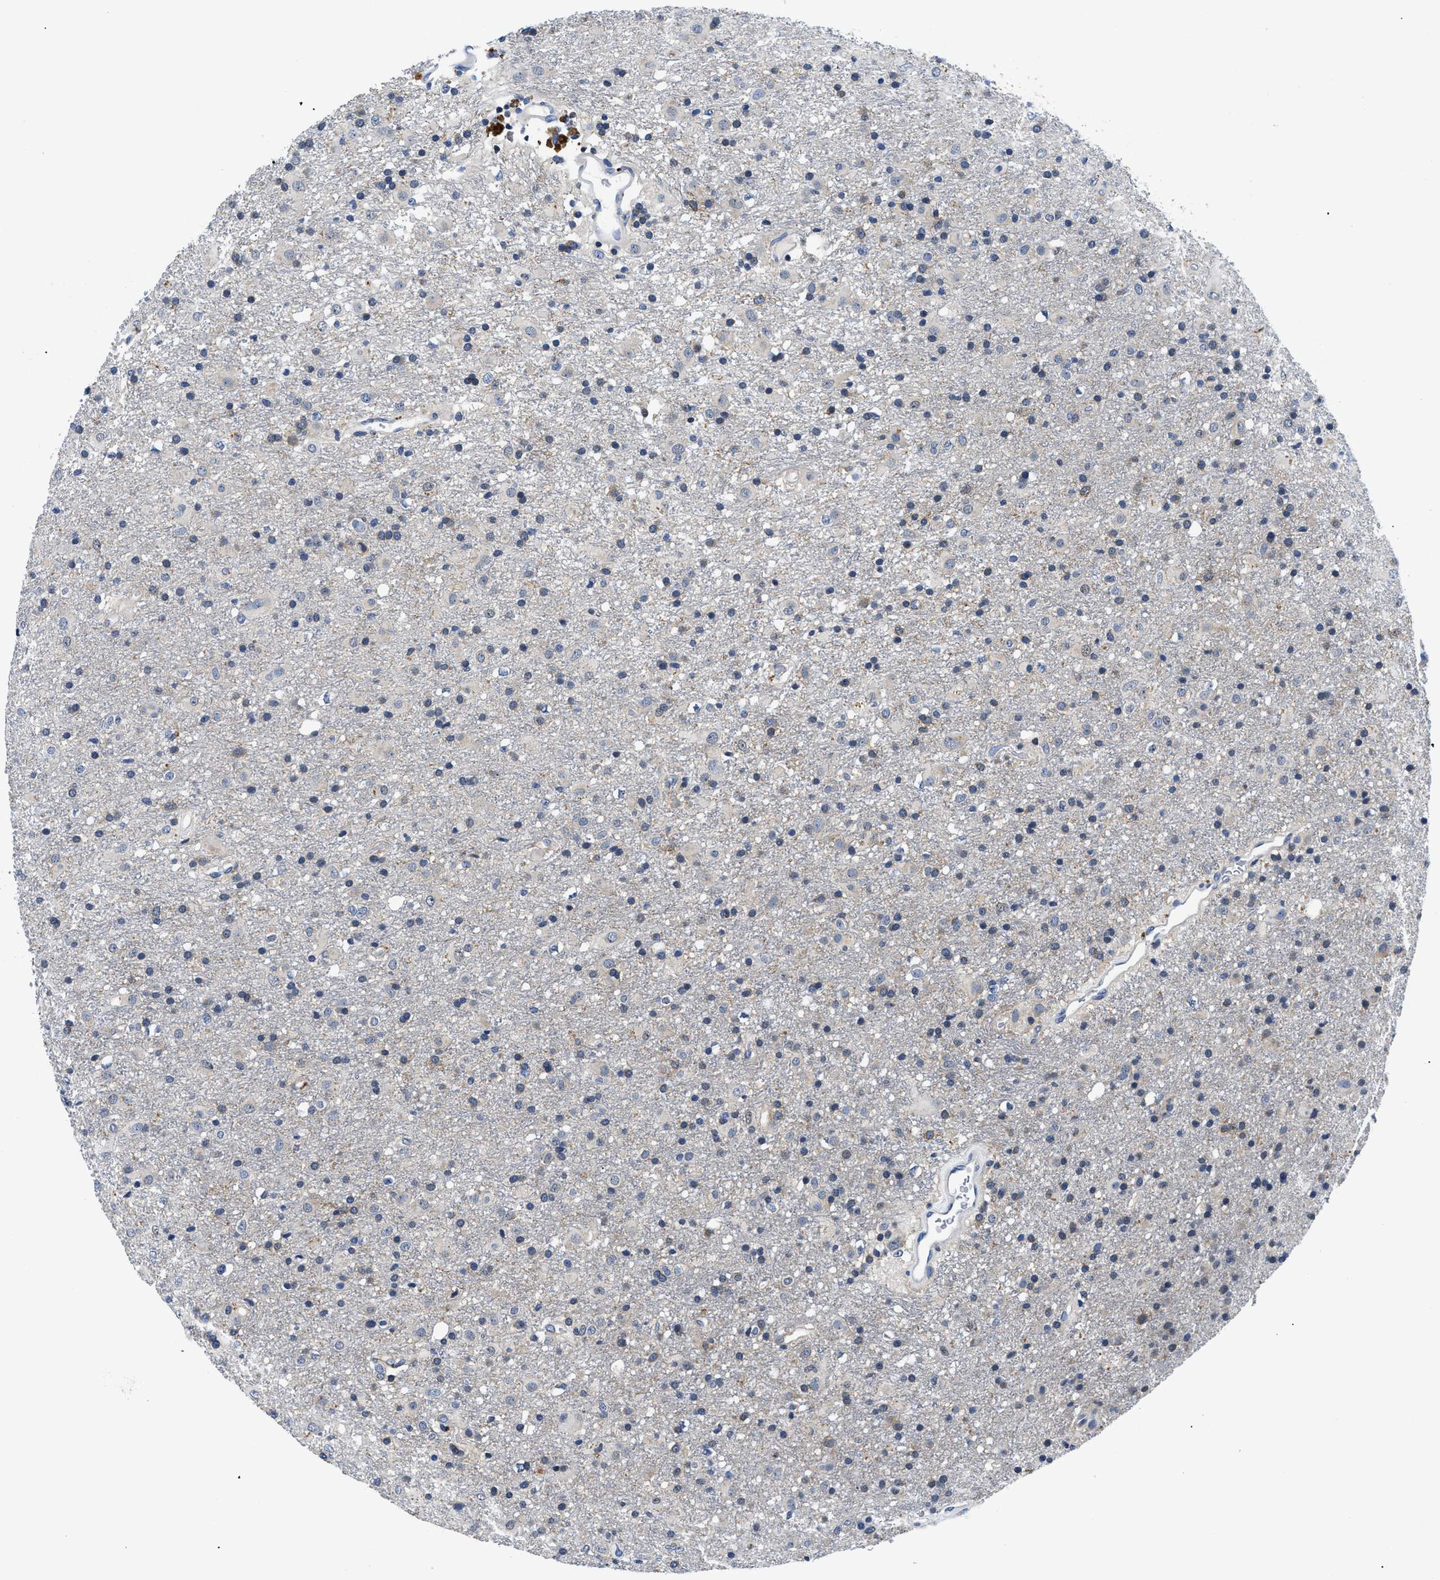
{"staining": {"intensity": "negative", "quantity": "none", "location": "none"}, "tissue": "glioma", "cell_type": "Tumor cells", "image_type": "cancer", "snomed": [{"axis": "morphology", "description": "Glioma, malignant, Low grade"}, {"axis": "topography", "description": "Brain"}], "caption": "Tumor cells are negative for protein expression in human glioma. (Stains: DAB IHC with hematoxylin counter stain, Microscopy: brightfield microscopy at high magnification).", "gene": "MEA1", "patient": {"sex": "male", "age": 65}}